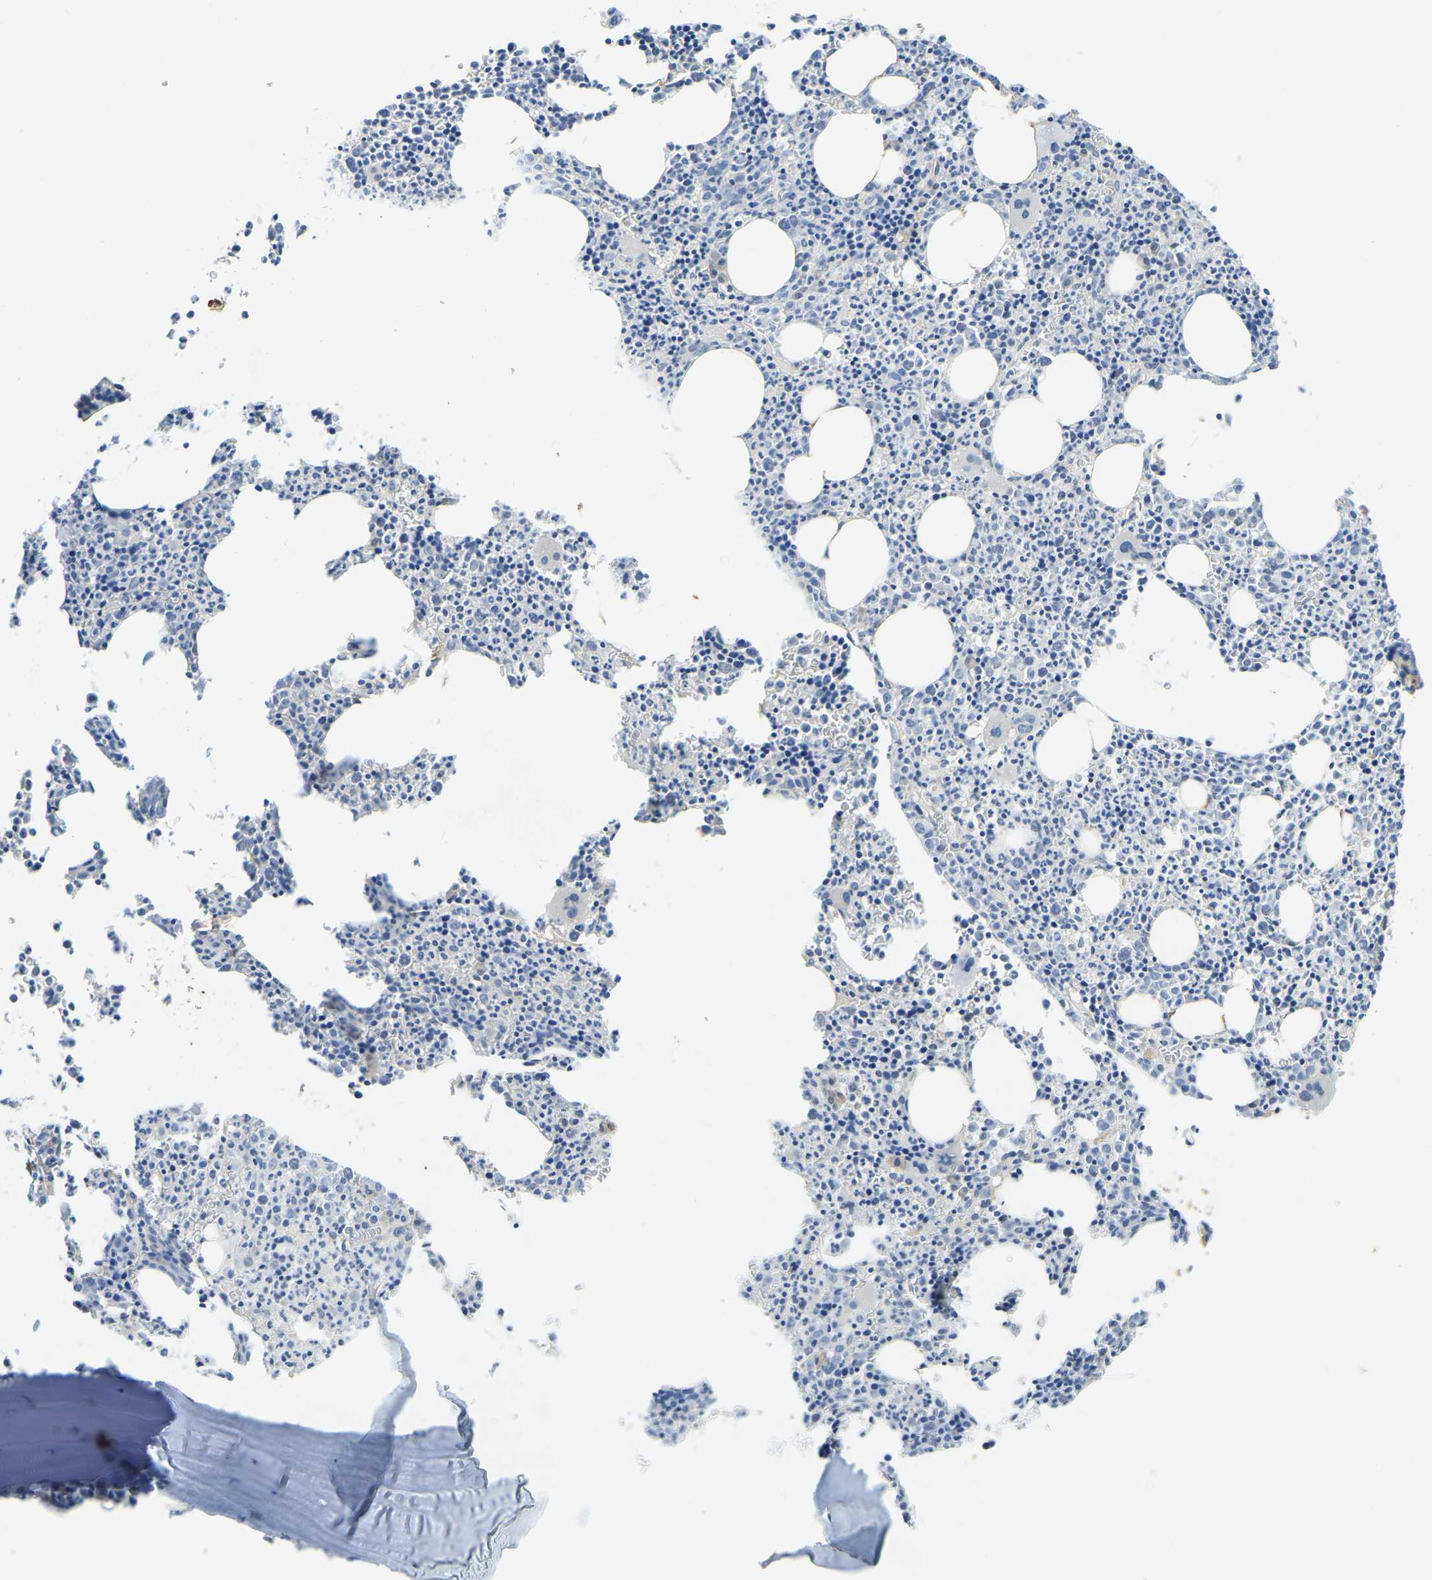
{"staining": {"intensity": "weak", "quantity": "<25%", "location": "cytoplasmic/membranous"}, "tissue": "bone marrow", "cell_type": "Hematopoietic cells", "image_type": "normal", "snomed": [{"axis": "morphology", "description": "Normal tissue, NOS"}, {"axis": "morphology", "description": "Inflammation, NOS"}, {"axis": "topography", "description": "Bone marrow"}], "caption": "Immunohistochemistry (IHC) micrograph of normal human bone marrow stained for a protein (brown), which reveals no positivity in hematopoietic cells. (Brightfield microscopy of DAB (3,3'-diaminobenzidine) IHC at high magnification).", "gene": "AHNAK", "patient": {"sex": "male", "age": 31}}